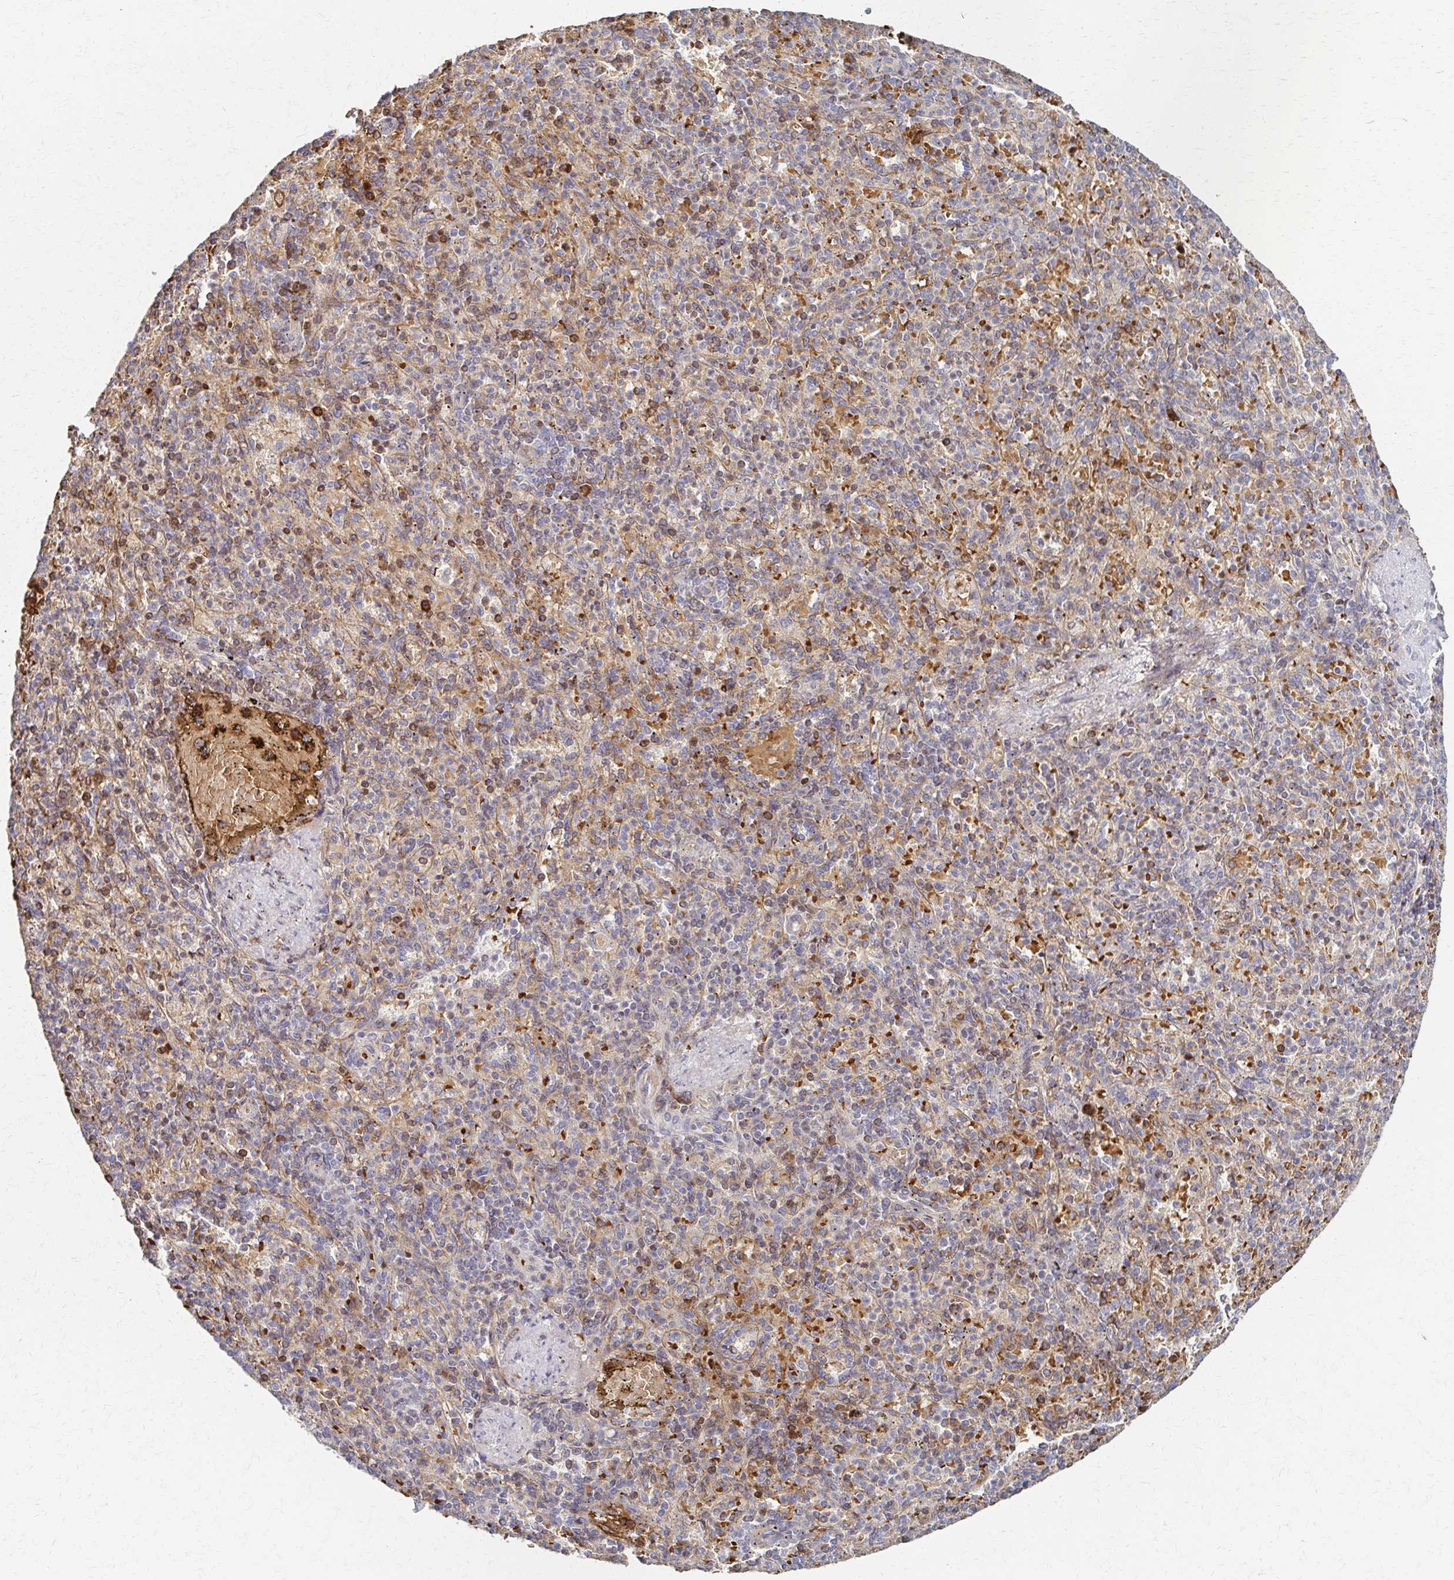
{"staining": {"intensity": "moderate", "quantity": "<25%", "location": "cytoplasmic/membranous,nuclear"}, "tissue": "spleen", "cell_type": "Cells in red pulp", "image_type": "normal", "snomed": [{"axis": "morphology", "description": "Normal tissue, NOS"}, {"axis": "topography", "description": "Spleen"}], "caption": "High-magnification brightfield microscopy of unremarkable spleen stained with DAB (3,3'-diaminobenzidine) (brown) and counterstained with hematoxylin (blue). cells in red pulp exhibit moderate cytoplasmic/membranous,nuclear positivity is identified in about<25% of cells. (Stains: DAB in brown, nuclei in blue, Microscopy: brightfield microscopy at high magnification).", "gene": "SKA2", "patient": {"sex": "female", "age": 74}}